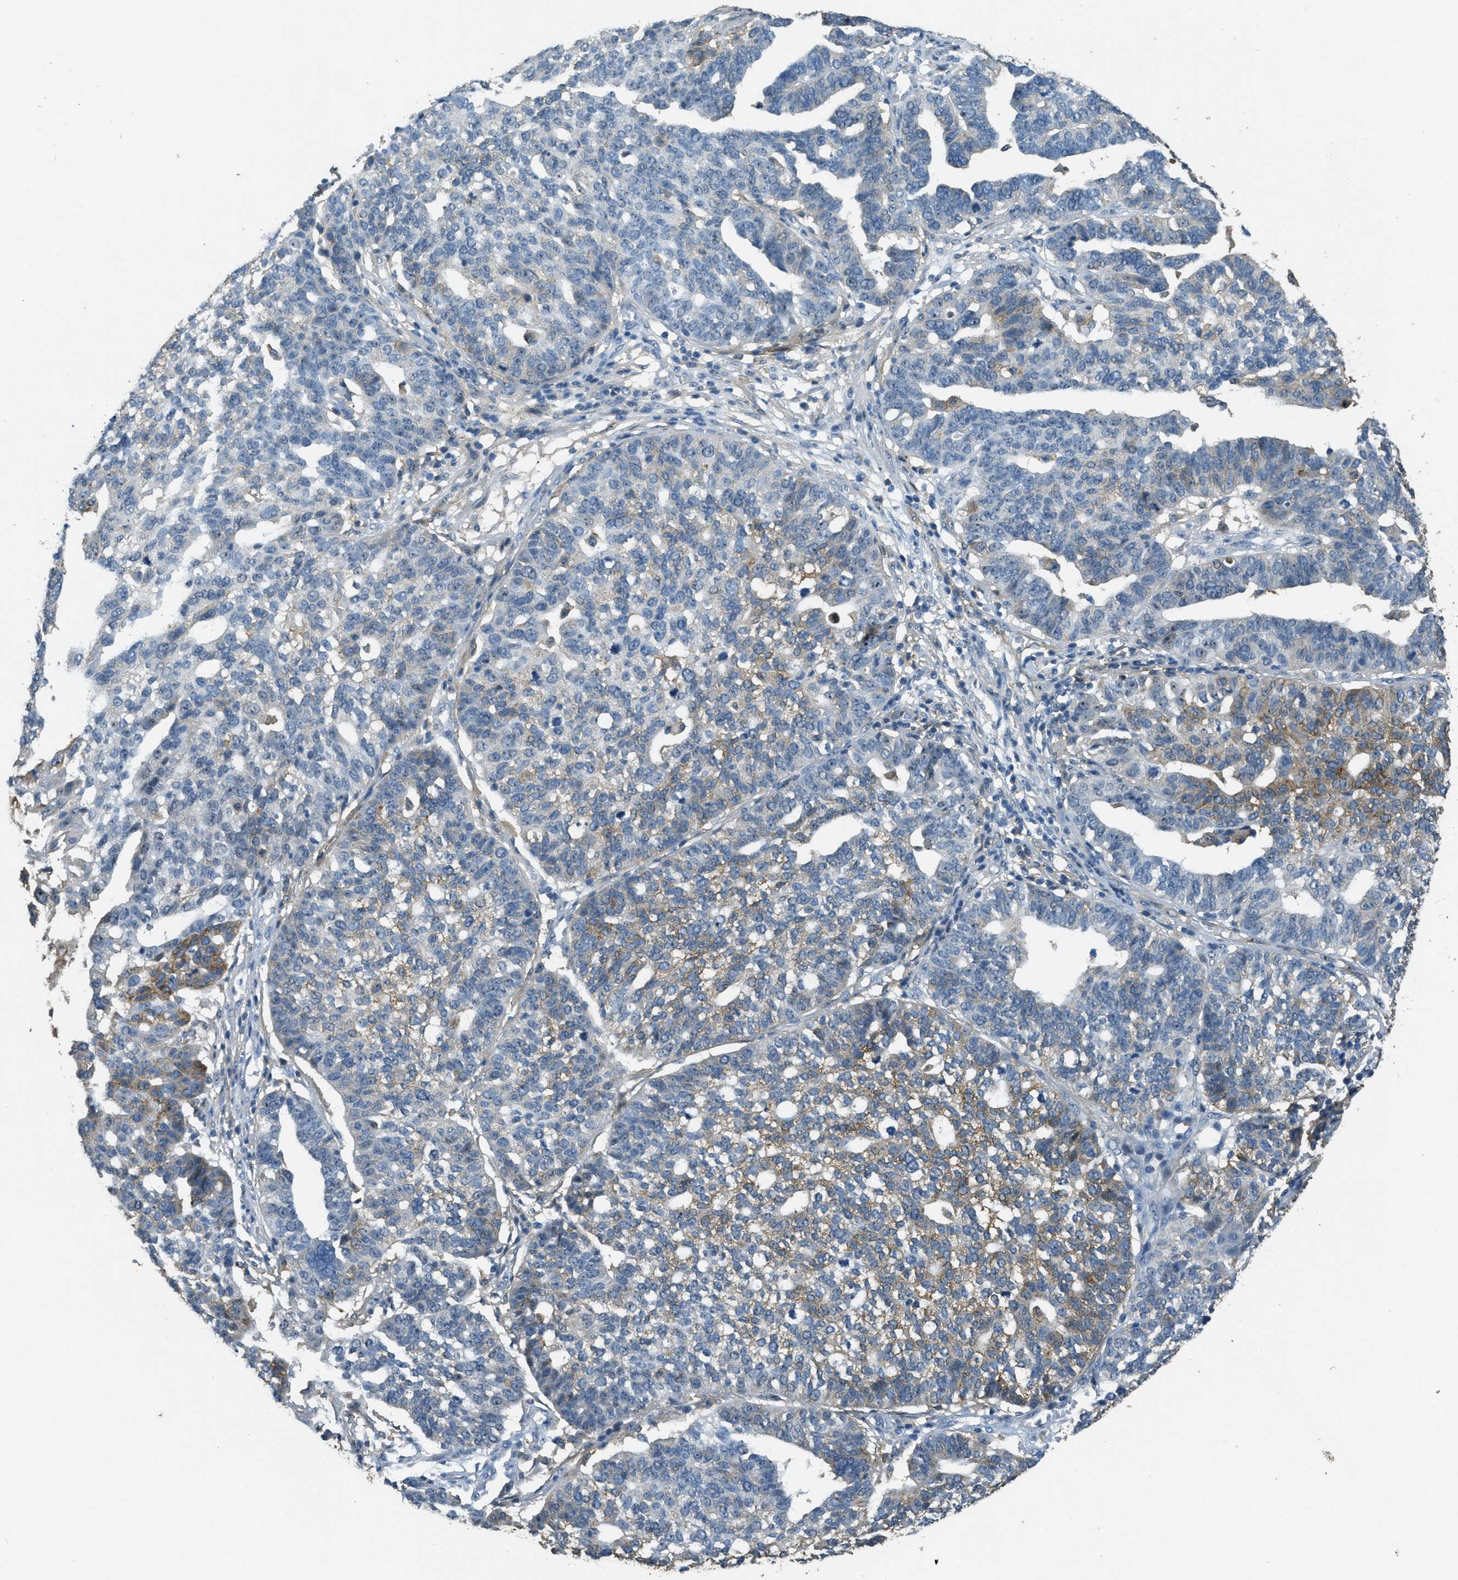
{"staining": {"intensity": "moderate", "quantity": "<25%", "location": "cytoplasmic/membranous"}, "tissue": "ovarian cancer", "cell_type": "Tumor cells", "image_type": "cancer", "snomed": [{"axis": "morphology", "description": "Cystadenocarcinoma, serous, NOS"}, {"axis": "topography", "description": "Ovary"}], "caption": "Approximately <25% of tumor cells in human serous cystadenocarcinoma (ovarian) exhibit moderate cytoplasmic/membranous protein positivity as visualized by brown immunohistochemical staining.", "gene": "OSMR", "patient": {"sex": "female", "age": 59}}